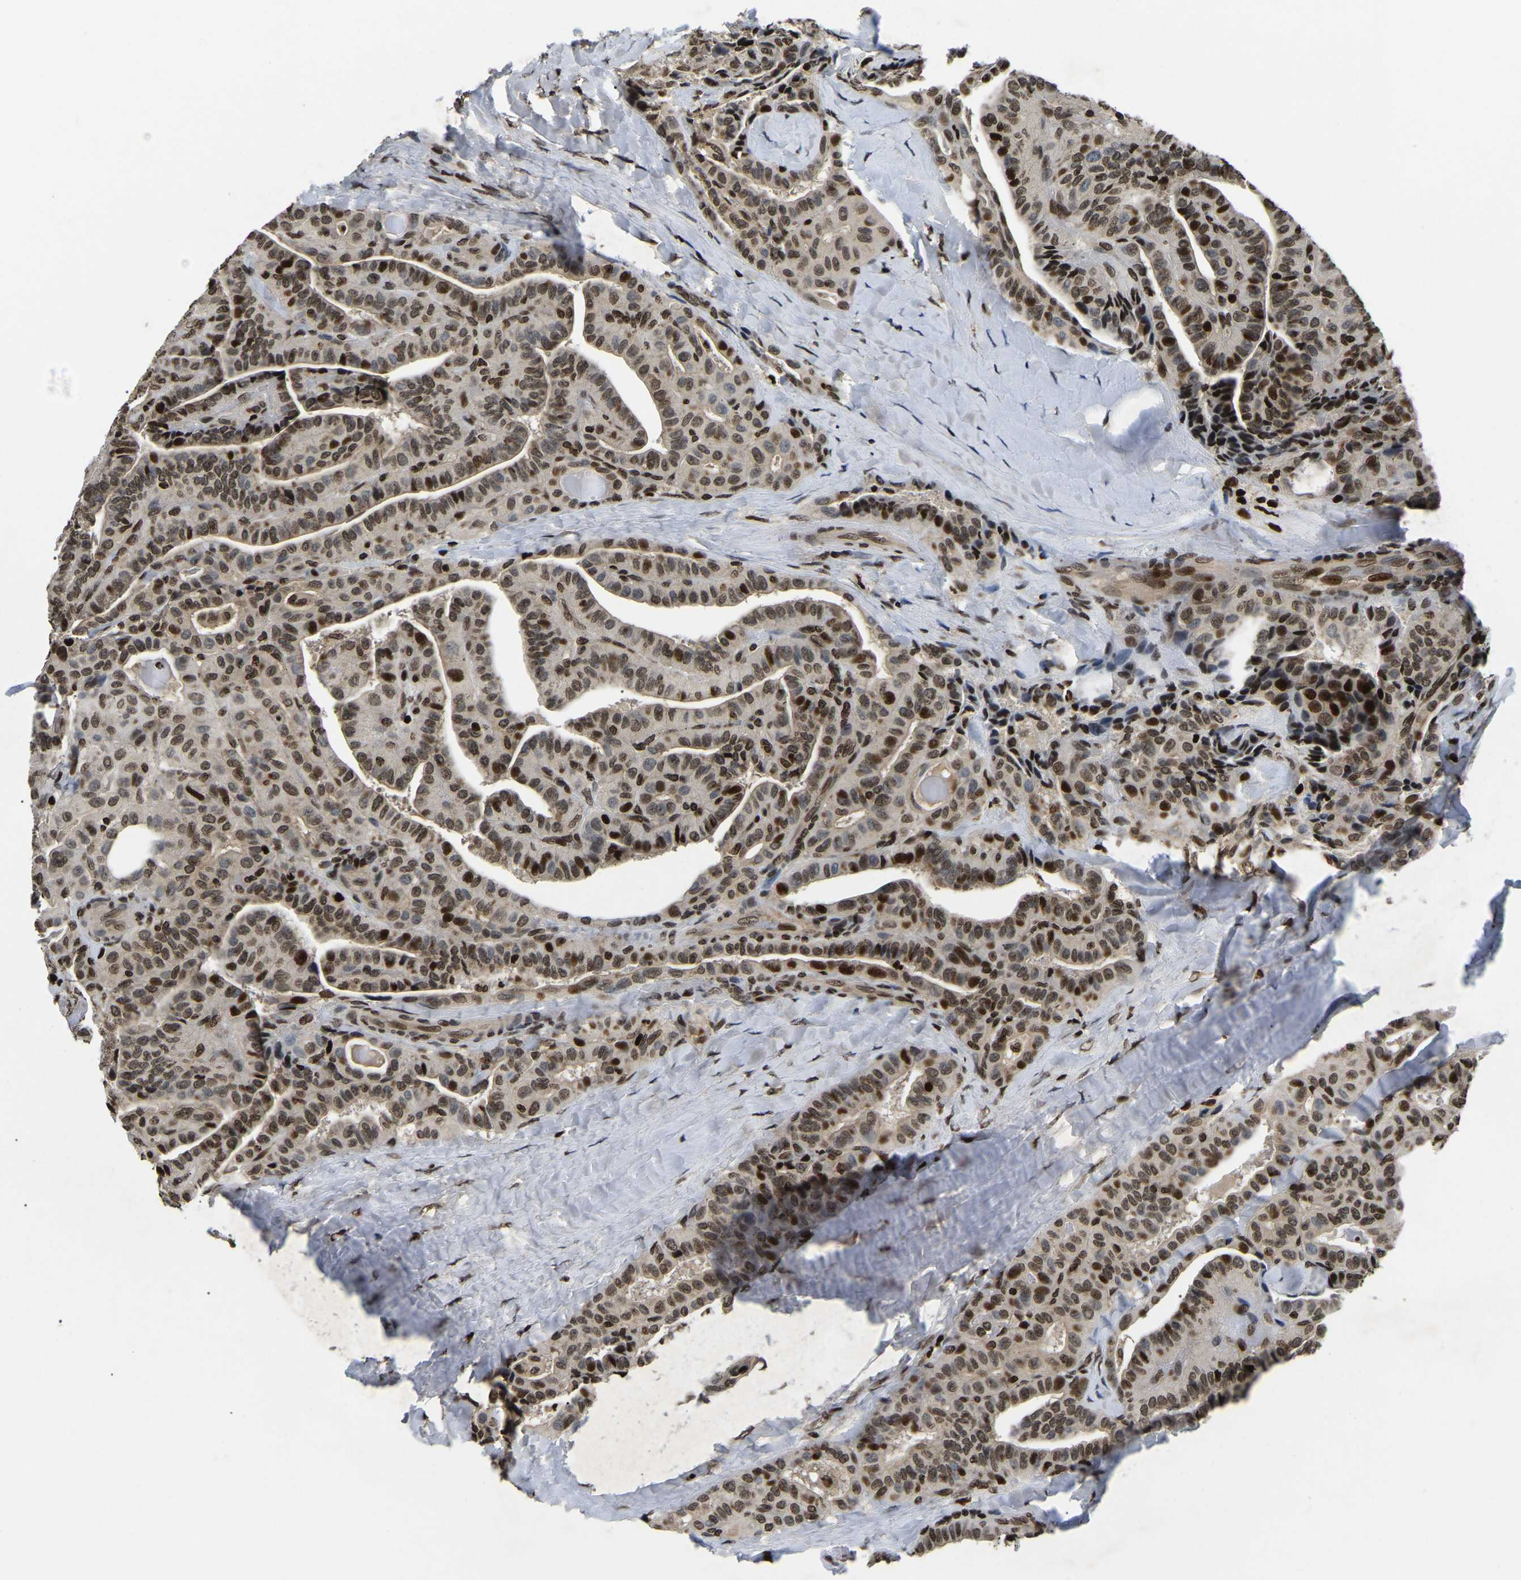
{"staining": {"intensity": "moderate", "quantity": ">75%", "location": "nuclear"}, "tissue": "thyroid cancer", "cell_type": "Tumor cells", "image_type": "cancer", "snomed": [{"axis": "morphology", "description": "Papillary adenocarcinoma, NOS"}, {"axis": "topography", "description": "Thyroid gland"}], "caption": "An image of papillary adenocarcinoma (thyroid) stained for a protein displays moderate nuclear brown staining in tumor cells.", "gene": "LRRC61", "patient": {"sex": "male", "age": 77}}